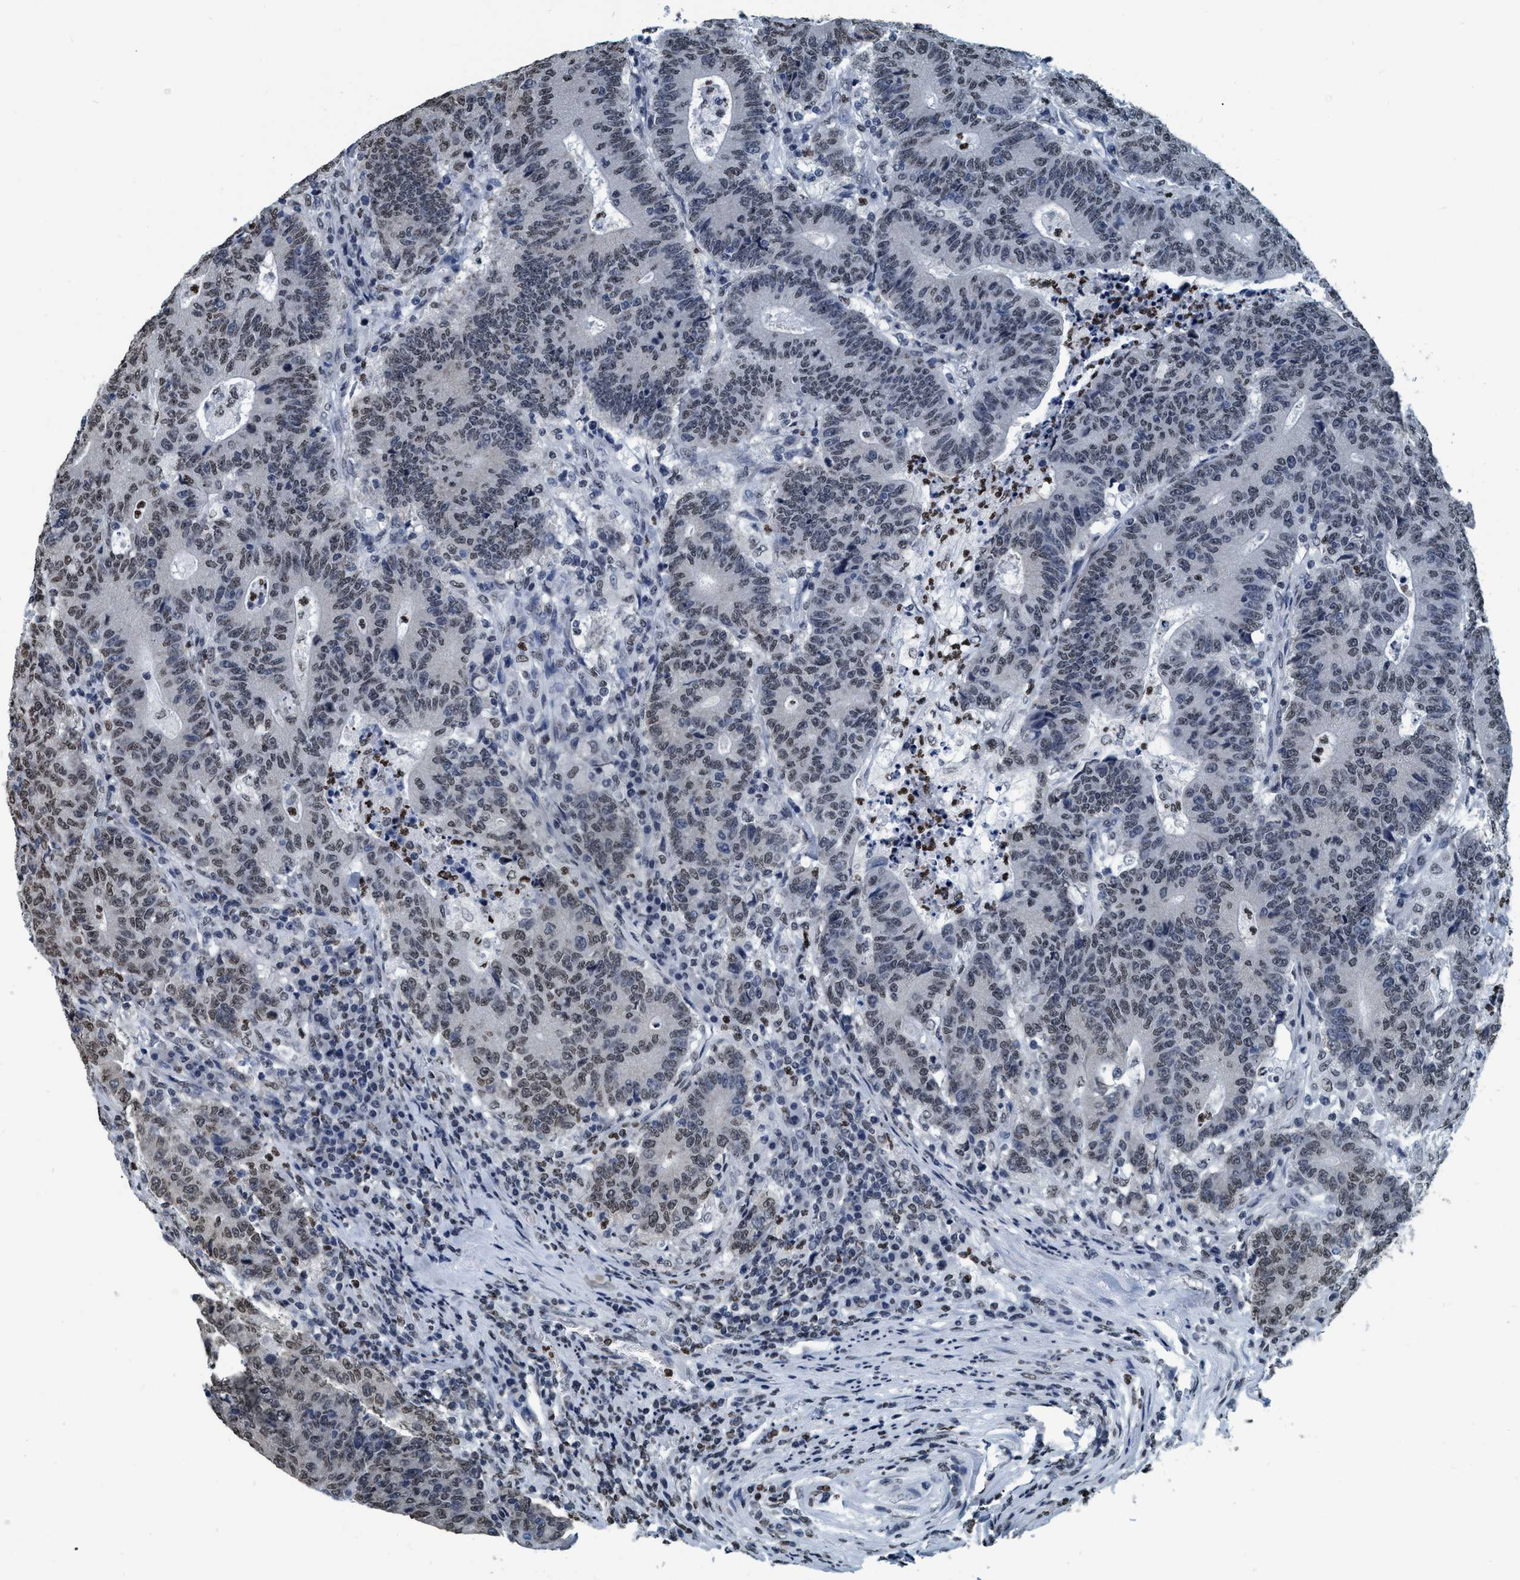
{"staining": {"intensity": "weak", "quantity": ">75%", "location": "nuclear"}, "tissue": "colorectal cancer", "cell_type": "Tumor cells", "image_type": "cancer", "snomed": [{"axis": "morphology", "description": "Normal tissue, NOS"}, {"axis": "morphology", "description": "Adenocarcinoma, NOS"}, {"axis": "topography", "description": "Colon"}], "caption": "Human colorectal cancer (adenocarcinoma) stained with a brown dye displays weak nuclear positive positivity in about >75% of tumor cells.", "gene": "CCNE2", "patient": {"sex": "female", "age": 75}}